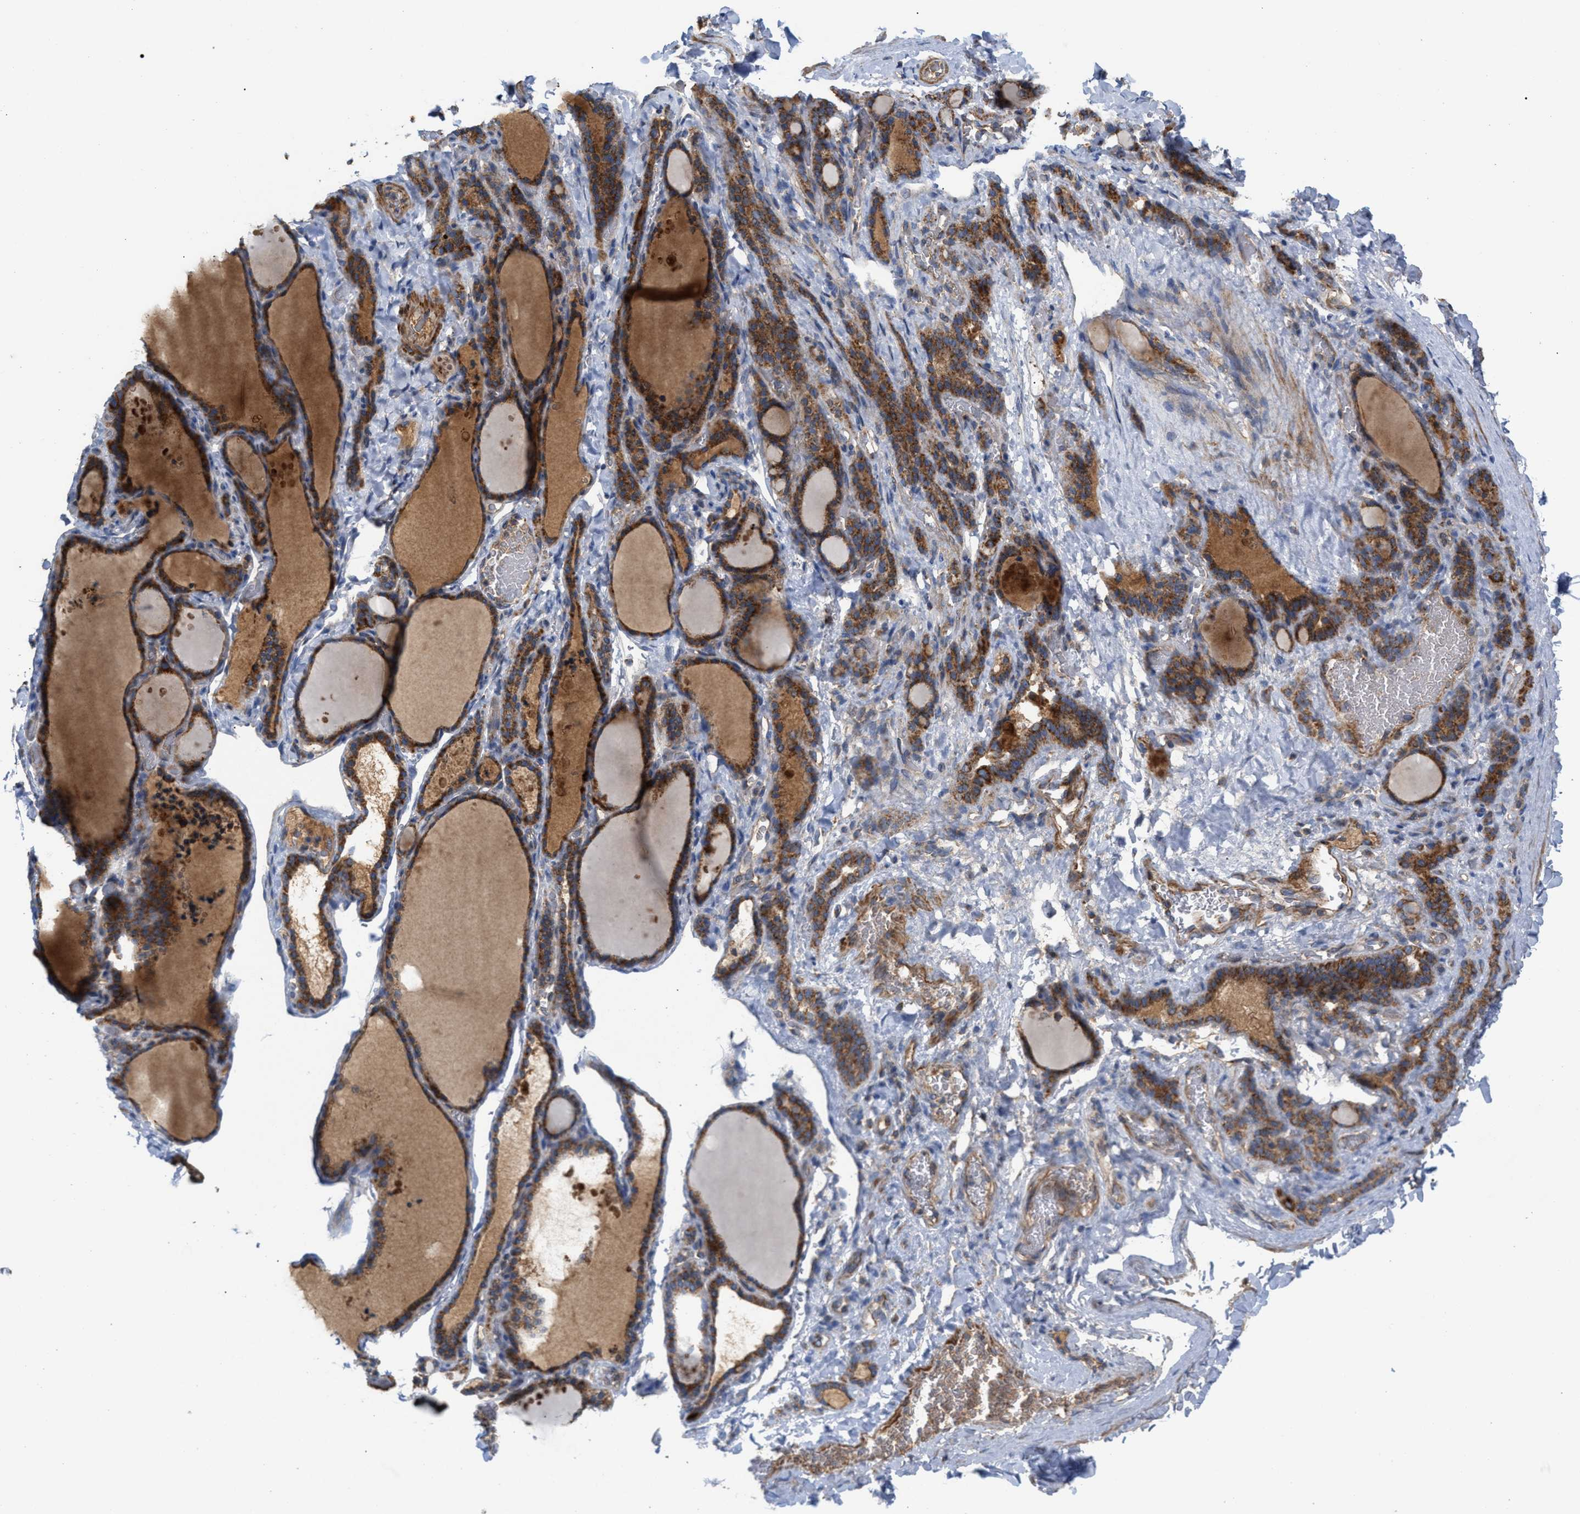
{"staining": {"intensity": "moderate", "quantity": ">75%", "location": "cytoplasmic/membranous"}, "tissue": "thyroid gland", "cell_type": "Glandular cells", "image_type": "normal", "snomed": [{"axis": "morphology", "description": "Normal tissue, NOS"}, {"axis": "topography", "description": "Thyroid gland"}], "caption": "Immunohistochemical staining of benign thyroid gland displays moderate cytoplasmic/membranous protein expression in approximately >75% of glandular cells.", "gene": "TACO1", "patient": {"sex": "female", "age": 28}}